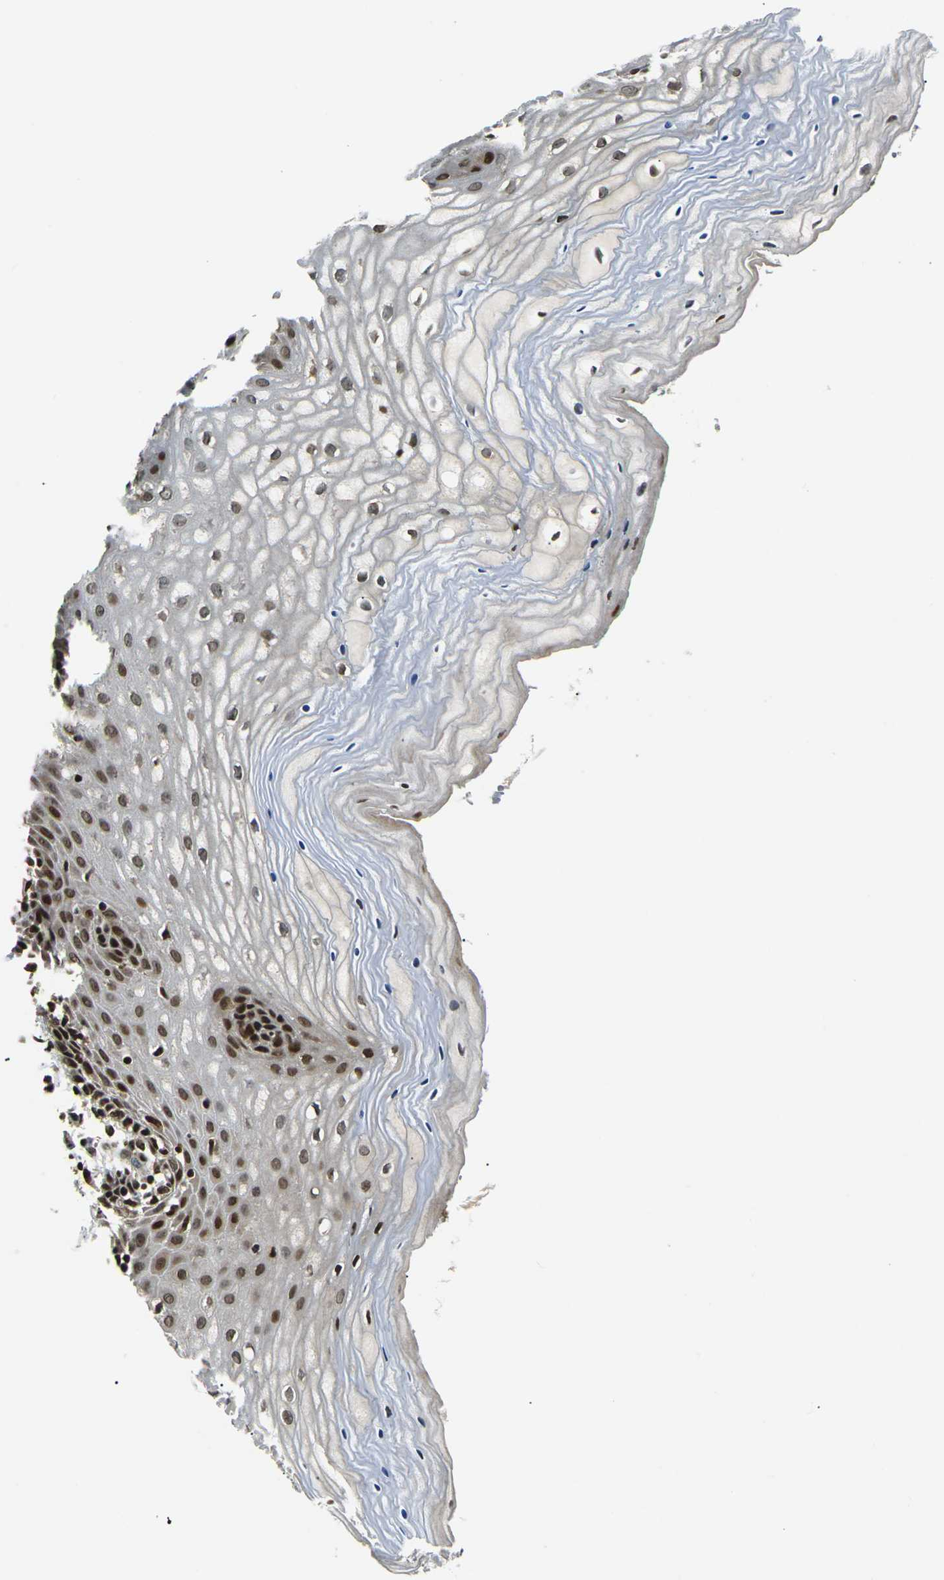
{"staining": {"intensity": "strong", "quantity": ">75%", "location": "cytoplasmic/membranous,nuclear"}, "tissue": "cervix", "cell_type": "Glandular cells", "image_type": "normal", "snomed": [{"axis": "morphology", "description": "Normal tissue, NOS"}, {"axis": "topography", "description": "Cervix"}], "caption": "Human cervix stained for a protein (brown) displays strong cytoplasmic/membranous,nuclear positive positivity in approximately >75% of glandular cells.", "gene": "ACTL6A", "patient": {"sex": "female", "age": 55}}